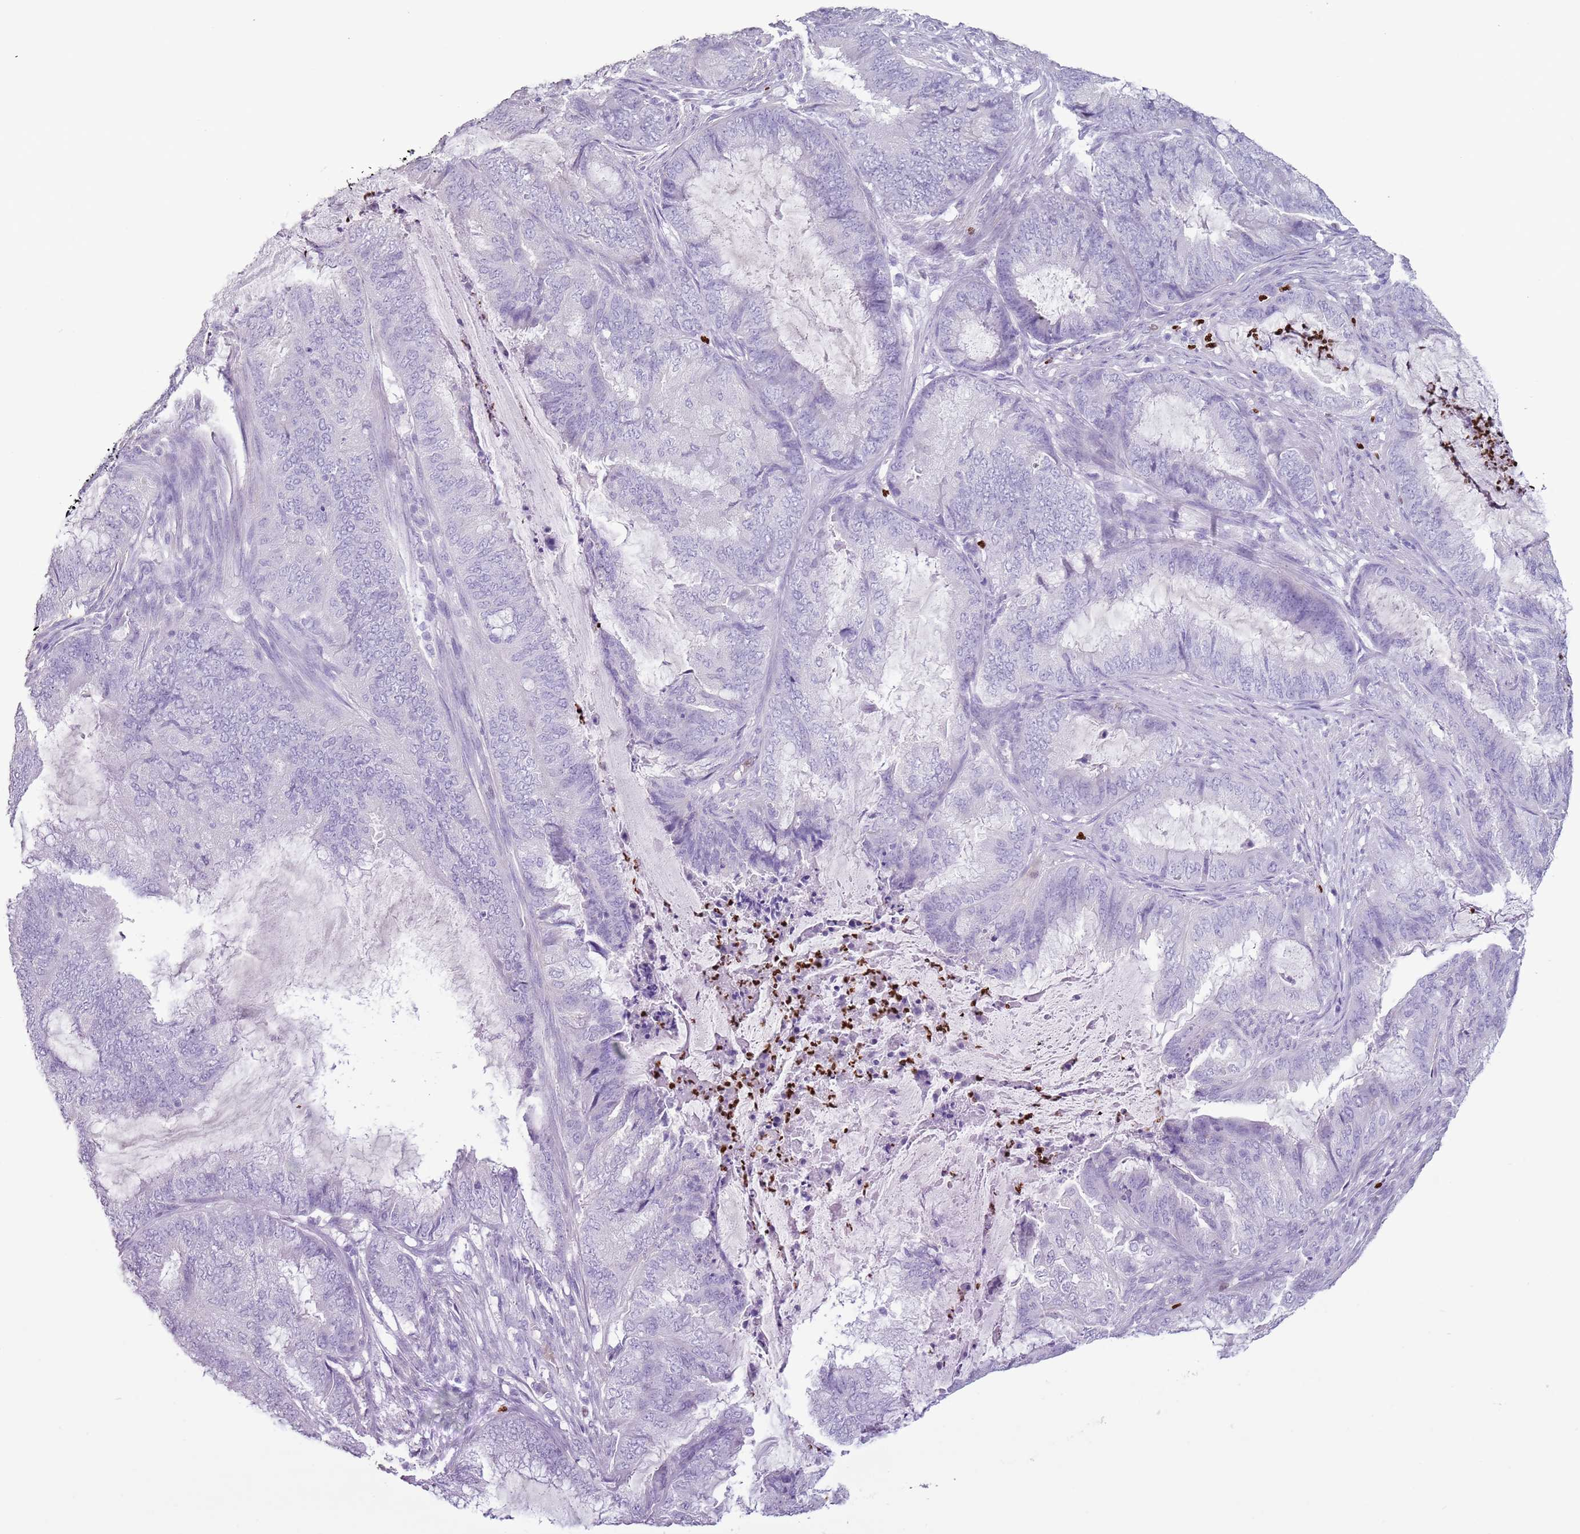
{"staining": {"intensity": "negative", "quantity": "none", "location": "none"}, "tissue": "endometrial cancer", "cell_type": "Tumor cells", "image_type": "cancer", "snomed": [{"axis": "morphology", "description": "Adenocarcinoma, NOS"}, {"axis": "topography", "description": "Endometrium"}], "caption": "The image exhibits no significant expression in tumor cells of endometrial adenocarcinoma.", "gene": "CELF6", "patient": {"sex": "female", "age": 51}}